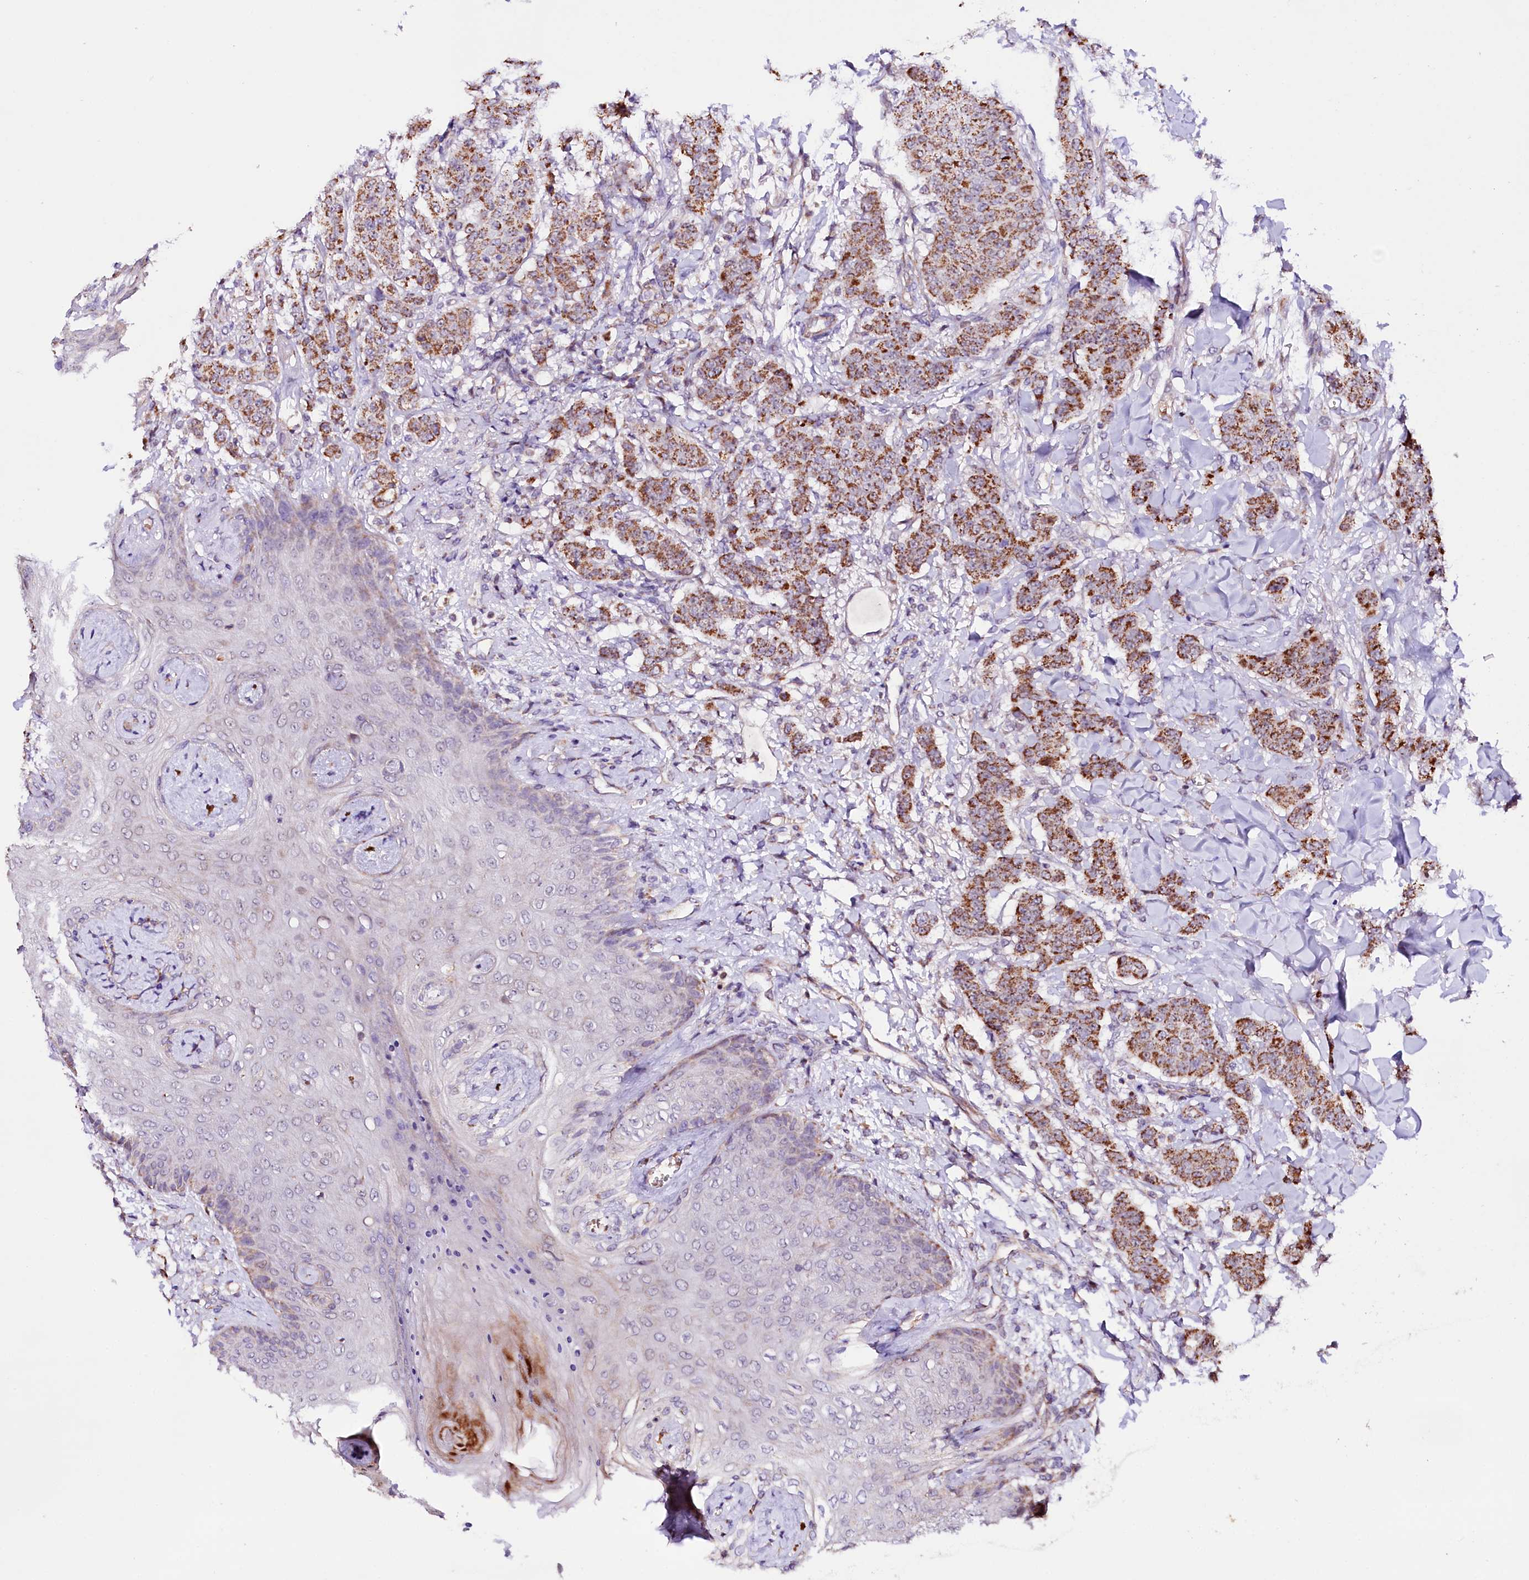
{"staining": {"intensity": "moderate", "quantity": ">75%", "location": "cytoplasmic/membranous"}, "tissue": "breast cancer", "cell_type": "Tumor cells", "image_type": "cancer", "snomed": [{"axis": "morphology", "description": "Duct carcinoma"}, {"axis": "topography", "description": "Breast"}], "caption": "Protein positivity by IHC displays moderate cytoplasmic/membranous staining in about >75% of tumor cells in breast infiltrating ductal carcinoma.", "gene": "ST7", "patient": {"sex": "female", "age": 40}}